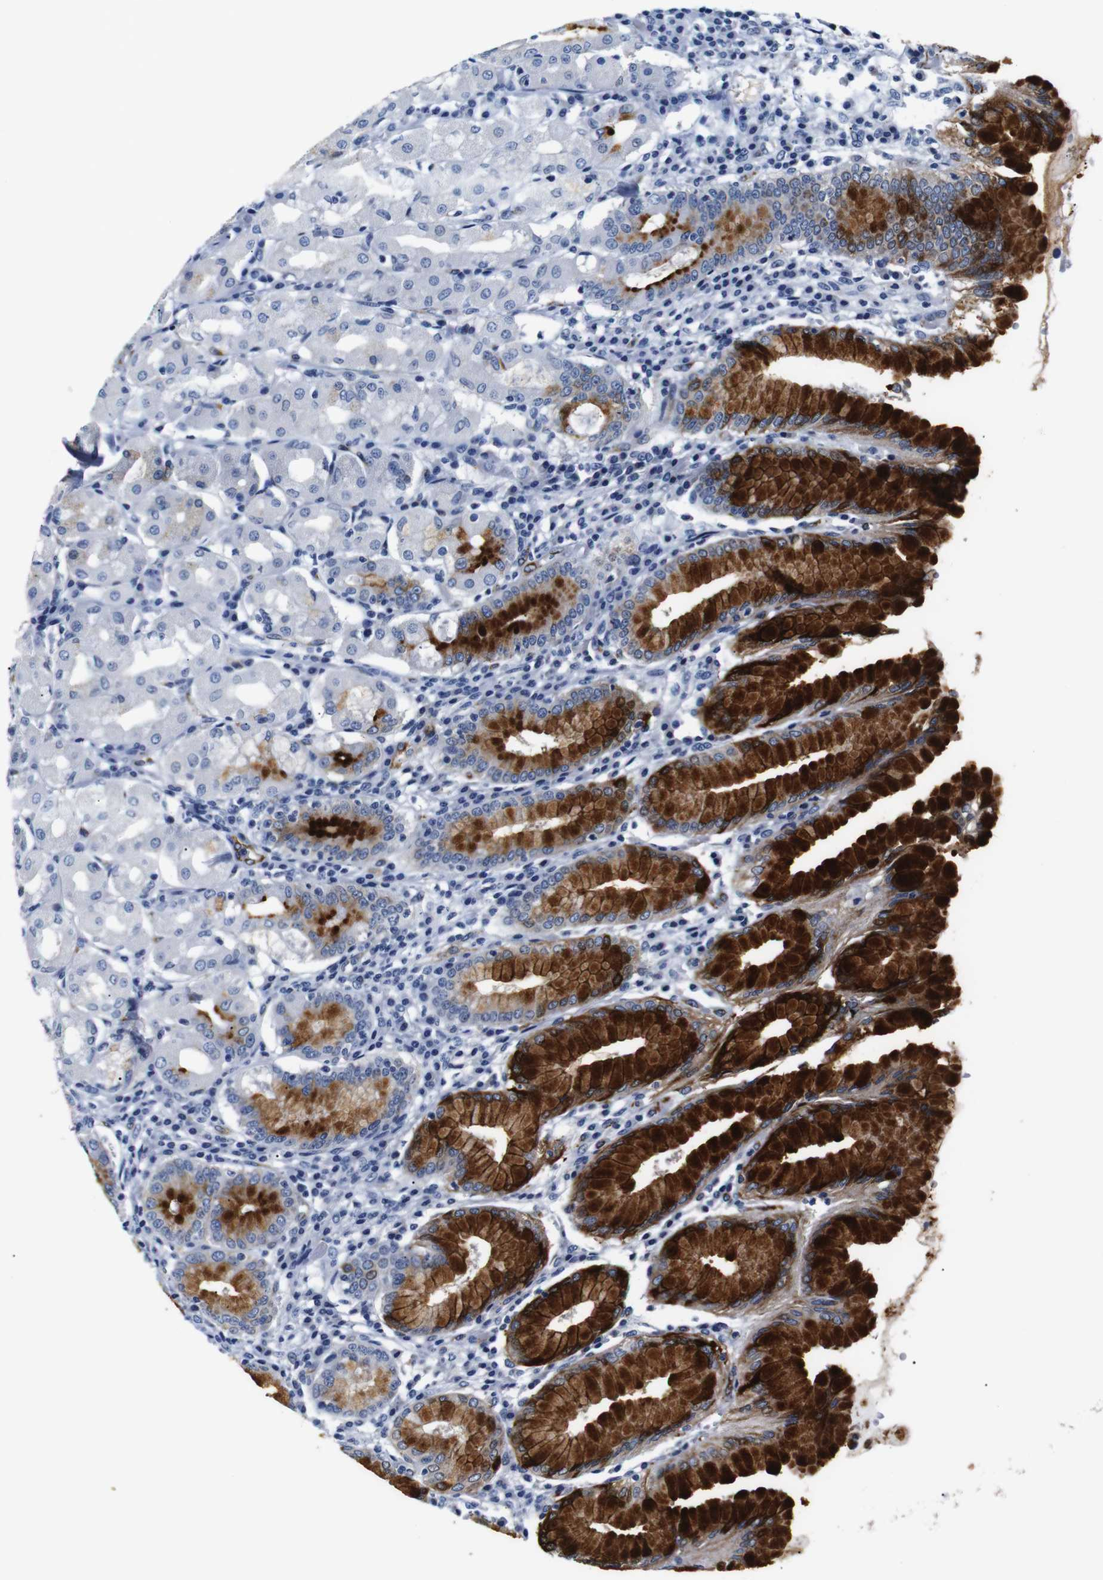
{"staining": {"intensity": "strong", "quantity": "25%-75%", "location": "cytoplasmic/membranous"}, "tissue": "stomach", "cell_type": "Glandular cells", "image_type": "normal", "snomed": [{"axis": "morphology", "description": "Normal tissue, NOS"}, {"axis": "topography", "description": "Stomach"}, {"axis": "topography", "description": "Stomach, lower"}], "caption": "This photomicrograph displays immunohistochemistry staining of benign stomach, with high strong cytoplasmic/membranous positivity in approximately 25%-75% of glandular cells.", "gene": "MUC4", "patient": {"sex": "female", "age": 56}}